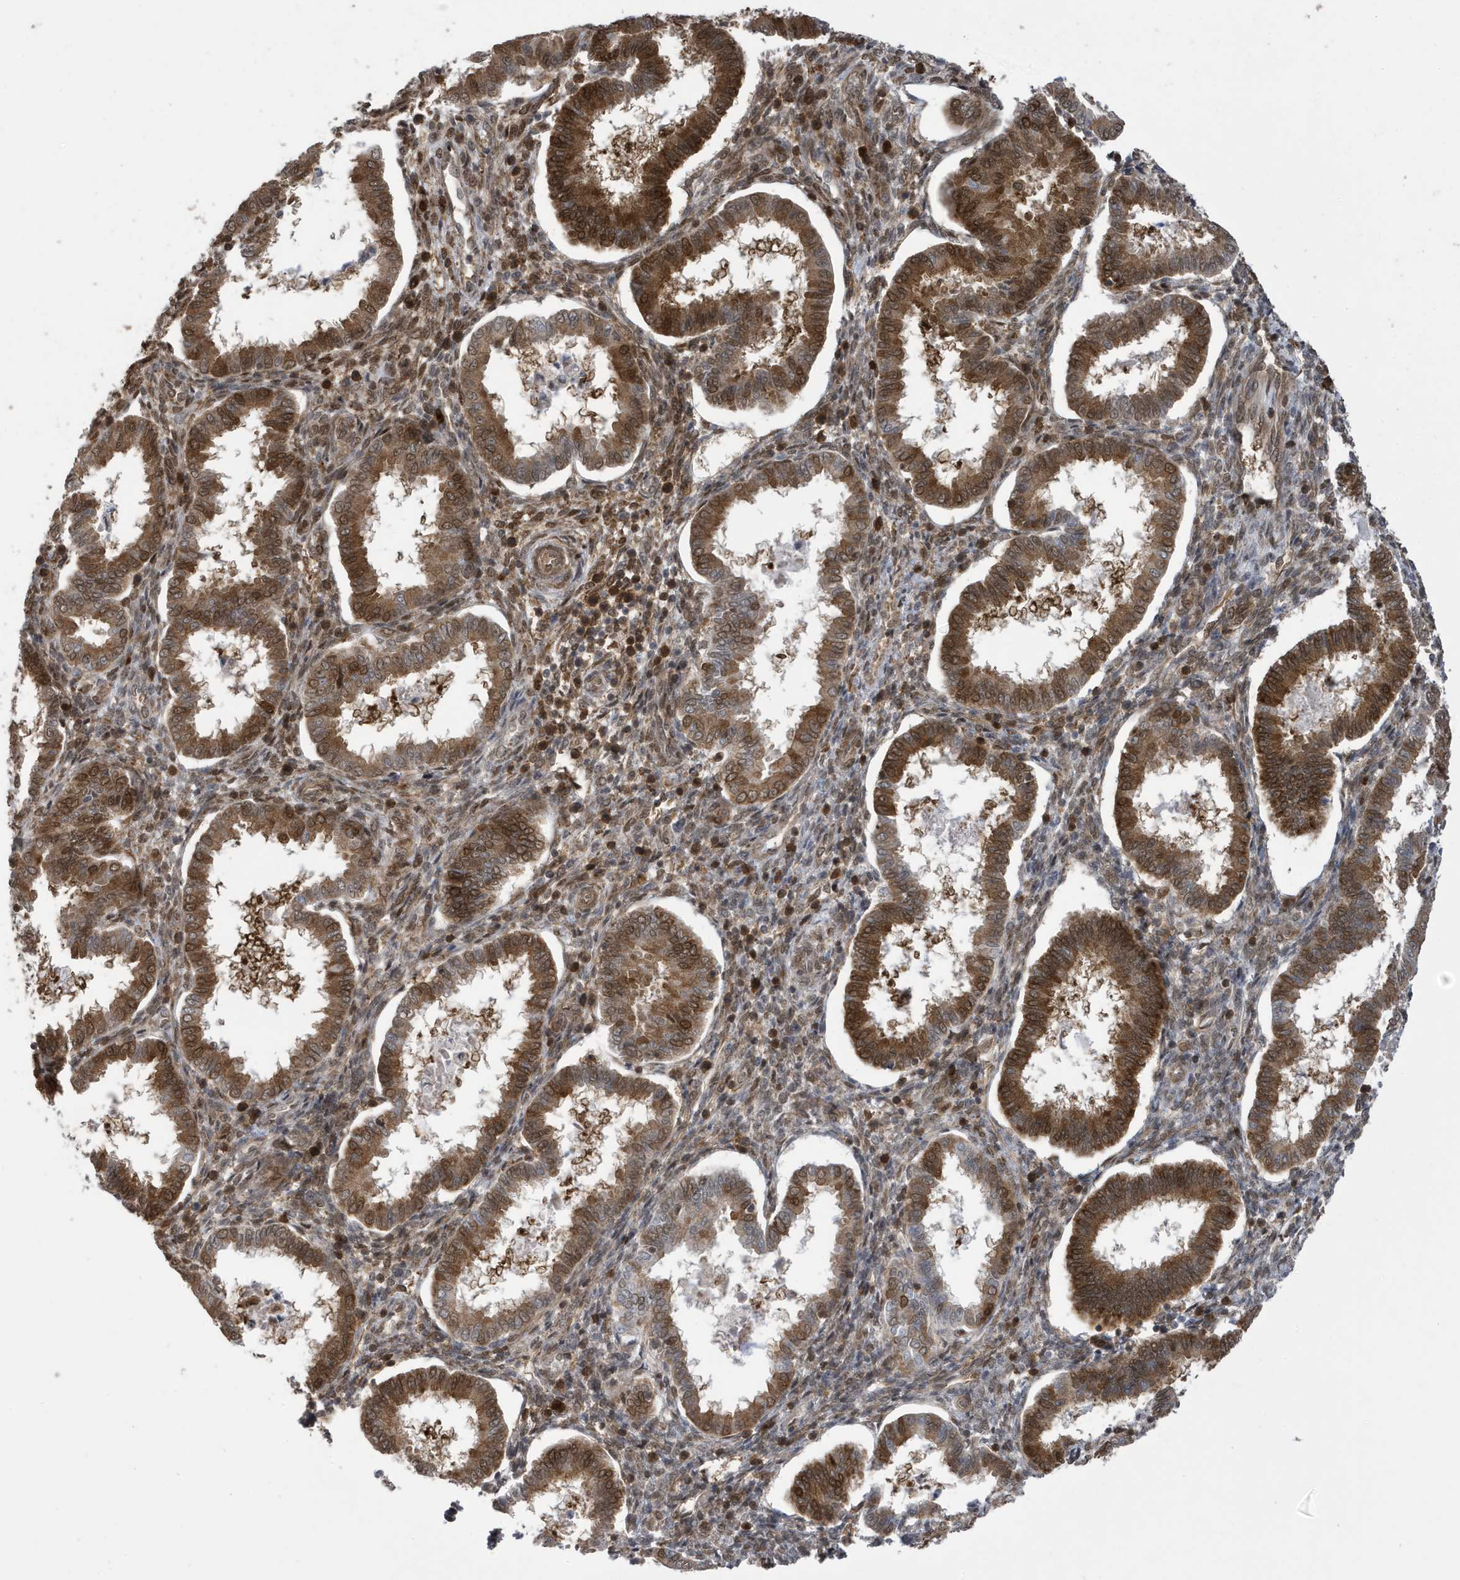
{"staining": {"intensity": "moderate", "quantity": "<25%", "location": "cytoplasmic/membranous"}, "tissue": "endometrium", "cell_type": "Cells in endometrial stroma", "image_type": "normal", "snomed": [{"axis": "morphology", "description": "Normal tissue, NOS"}, {"axis": "topography", "description": "Endometrium"}], "caption": "DAB immunohistochemical staining of benign endometrium reveals moderate cytoplasmic/membranous protein staining in about <25% of cells in endometrial stroma.", "gene": "UBQLN1", "patient": {"sex": "female", "age": 24}}